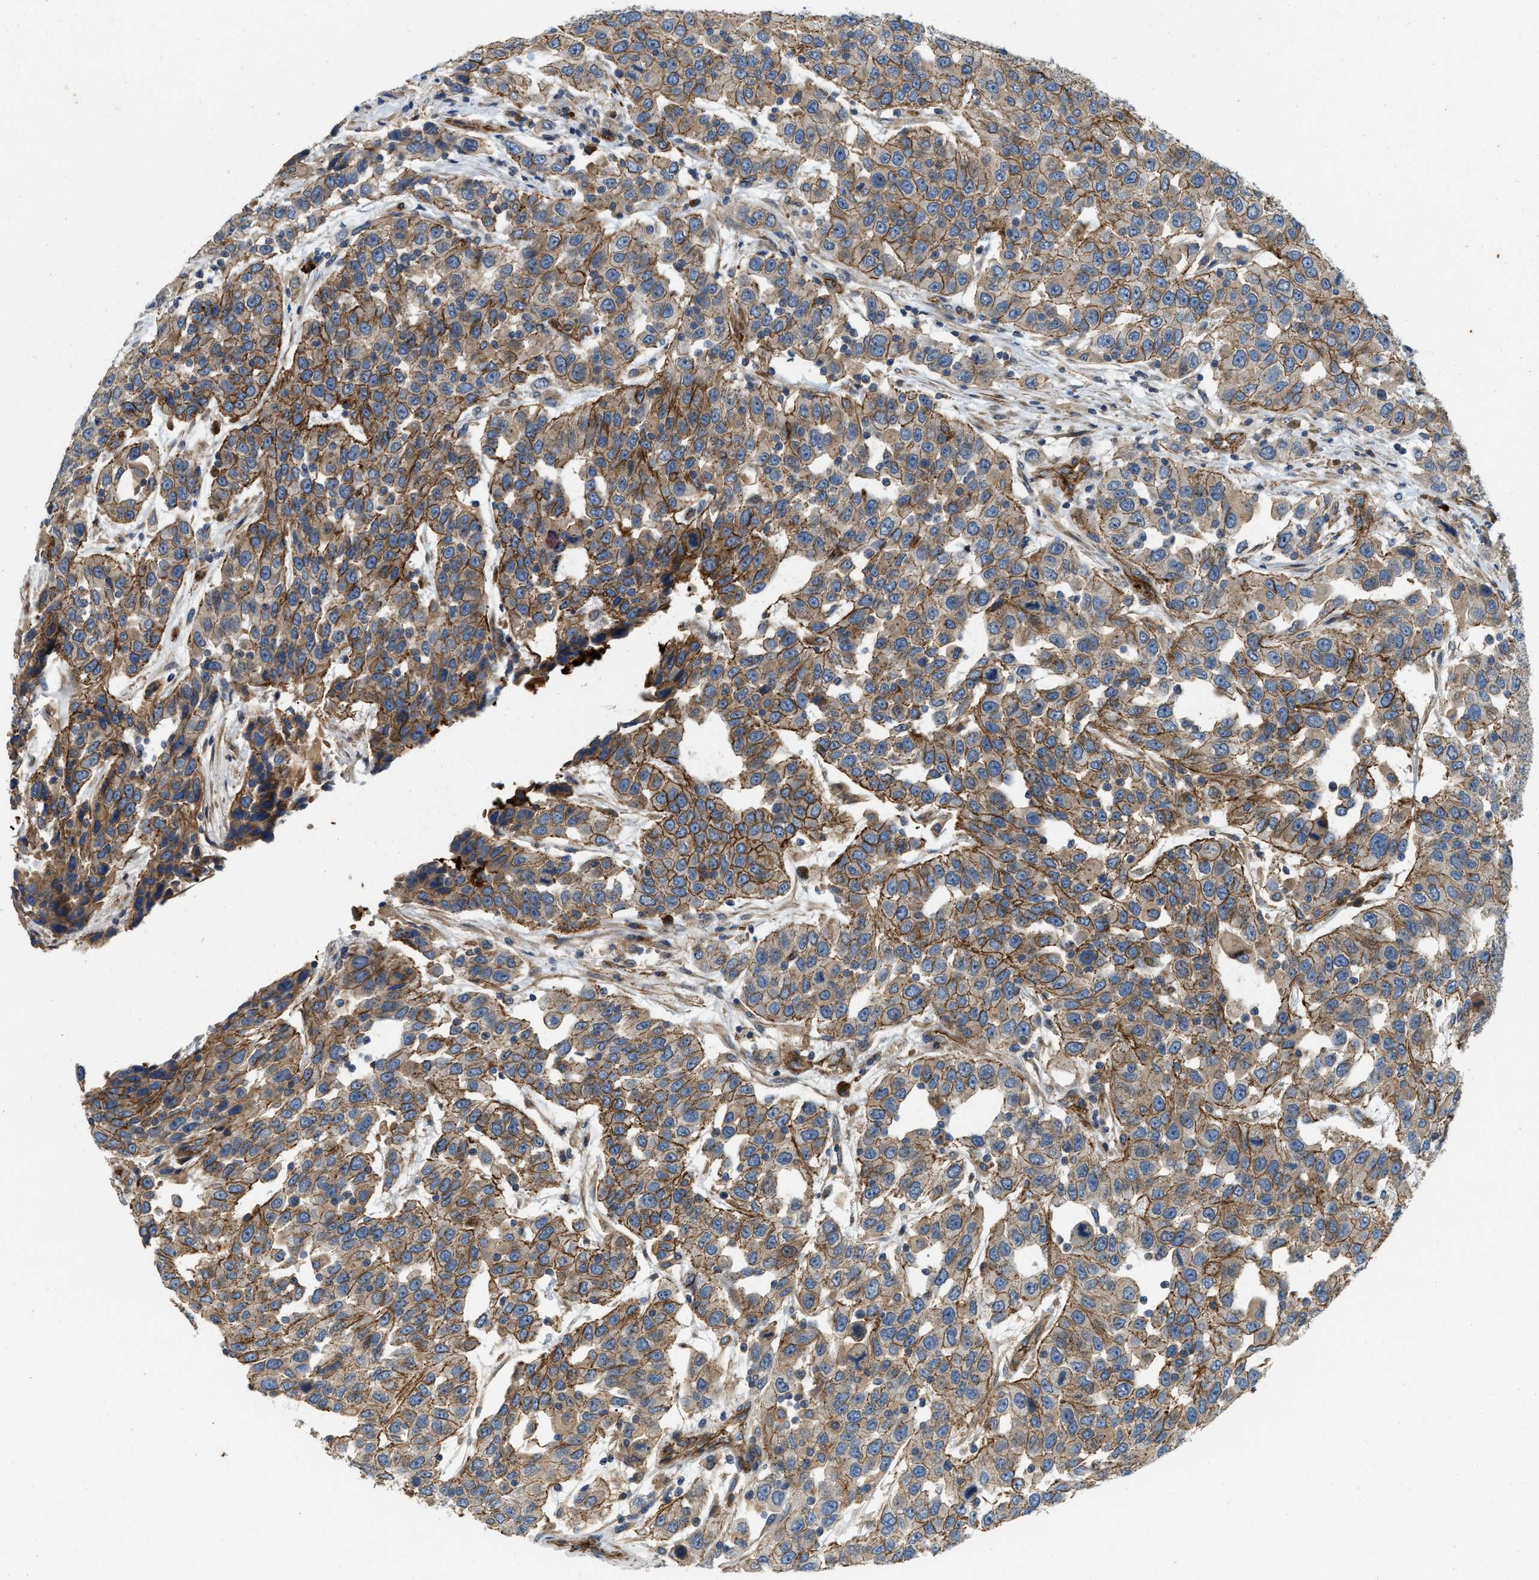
{"staining": {"intensity": "moderate", "quantity": ">75%", "location": "cytoplasmic/membranous"}, "tissue": "urothelial cancer", "cell_type": "Tumor cells", "image_type": "cancer", "snomed": [{"axis": "morphology", "description": "Urothelial carcinoma, High grade"}, {"axis": "topography", "description": "Urinary bladder"}], "caption": "High-grade urothelial carcinoma was stained to show a protein in brown. There is medium levels of moderate cytoplasmic/membranous positivity in about >75% of tumor cells.", "gene": "ERC1", "patient": {"sex": "female", "age": 80}}